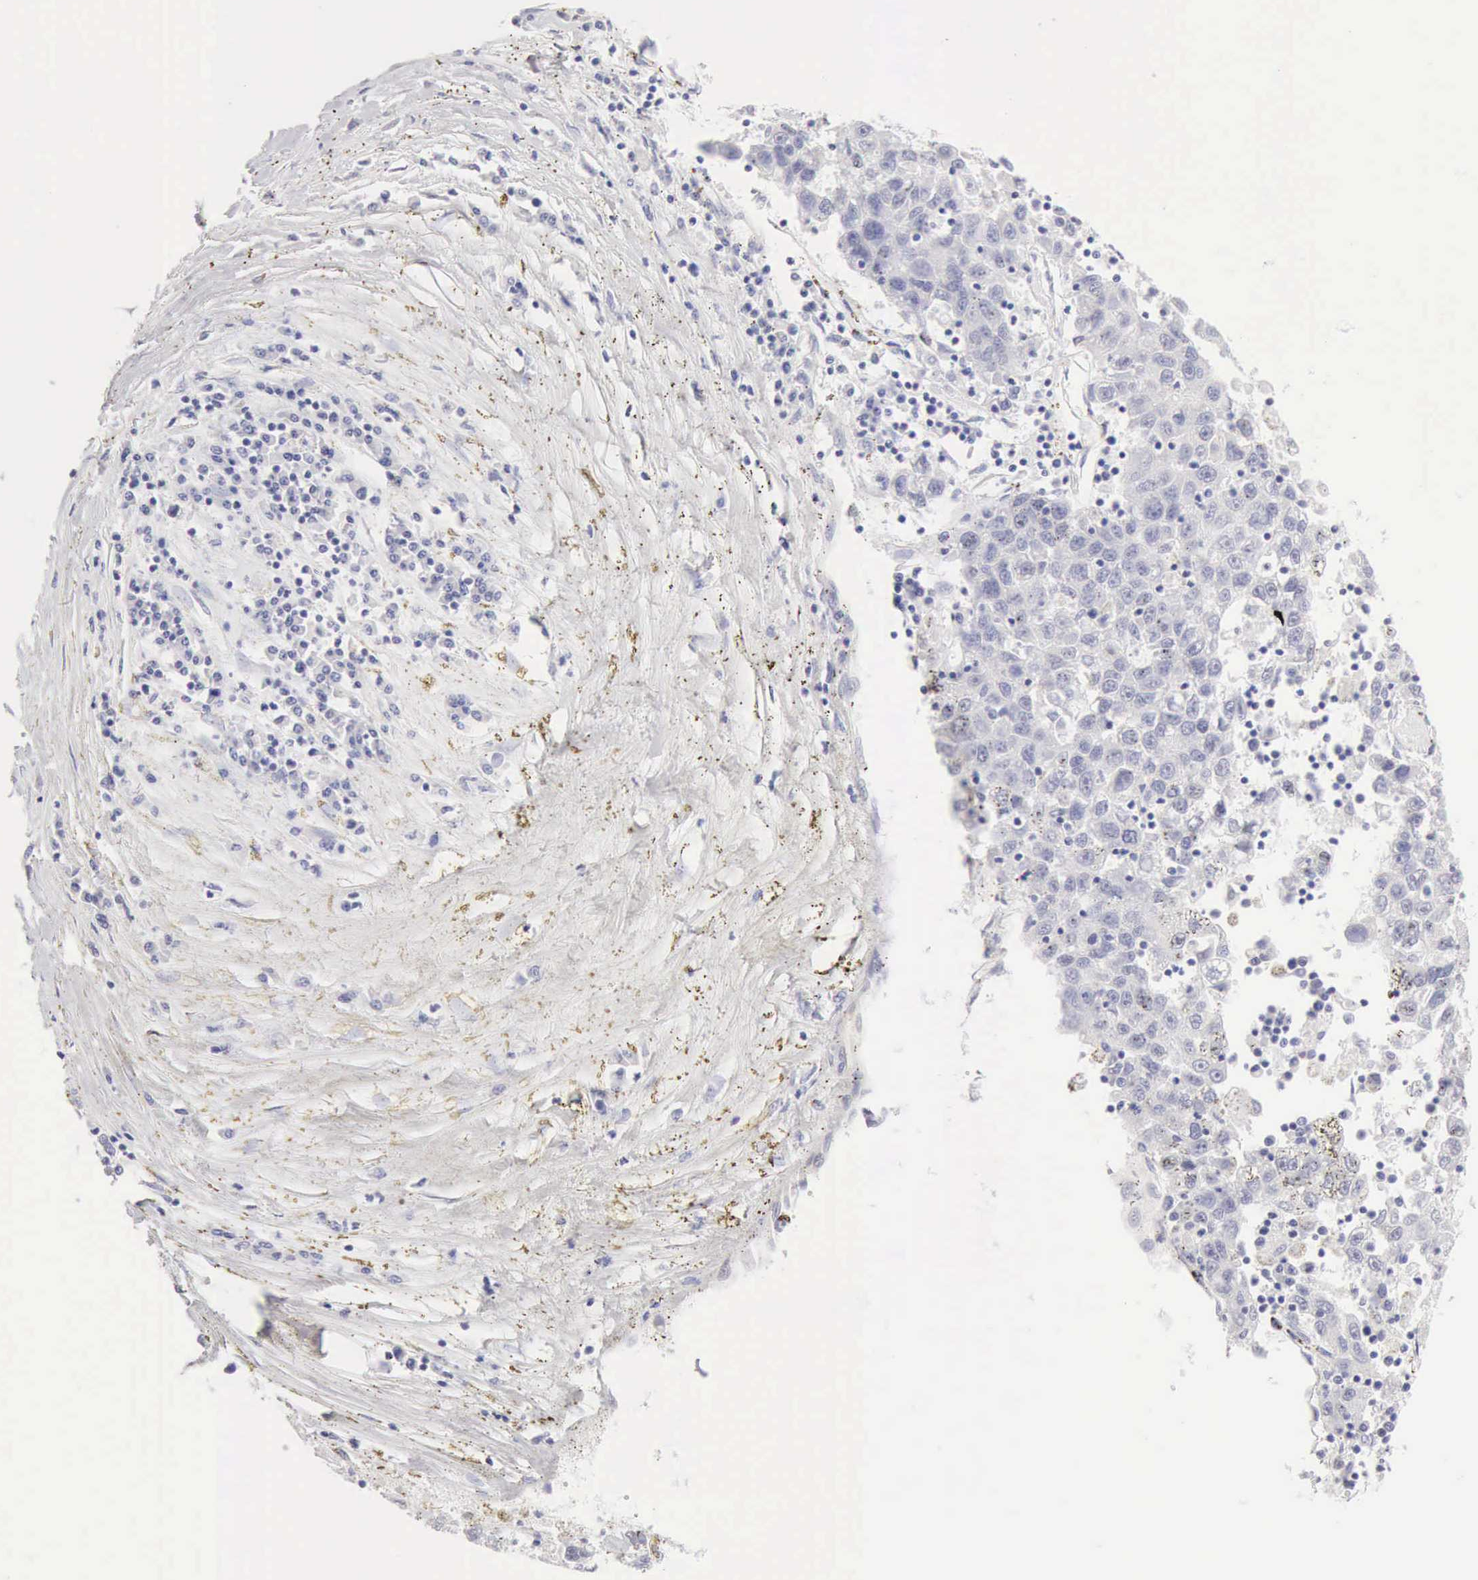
{"staining": {"intensity": "negative", "quantity": "none", "location": "none"}, "tissue": "liver cancer", "cell_type": "Tumor cells", "image_type": "cancer", "snomed": [{"axis": "morphology", "description": "Carcinoma, Hepatocellular, NOS"}, {"axis": "topography", "description": "Liver"}], "caption": "High power microscopy image of an IHC histopathology image of liver cancer (hepatocellular carcinoma), revealing no significant expression in tumor cells.", "gene": "RNASE1", "patient": {"sex": "male", "age": 49}}